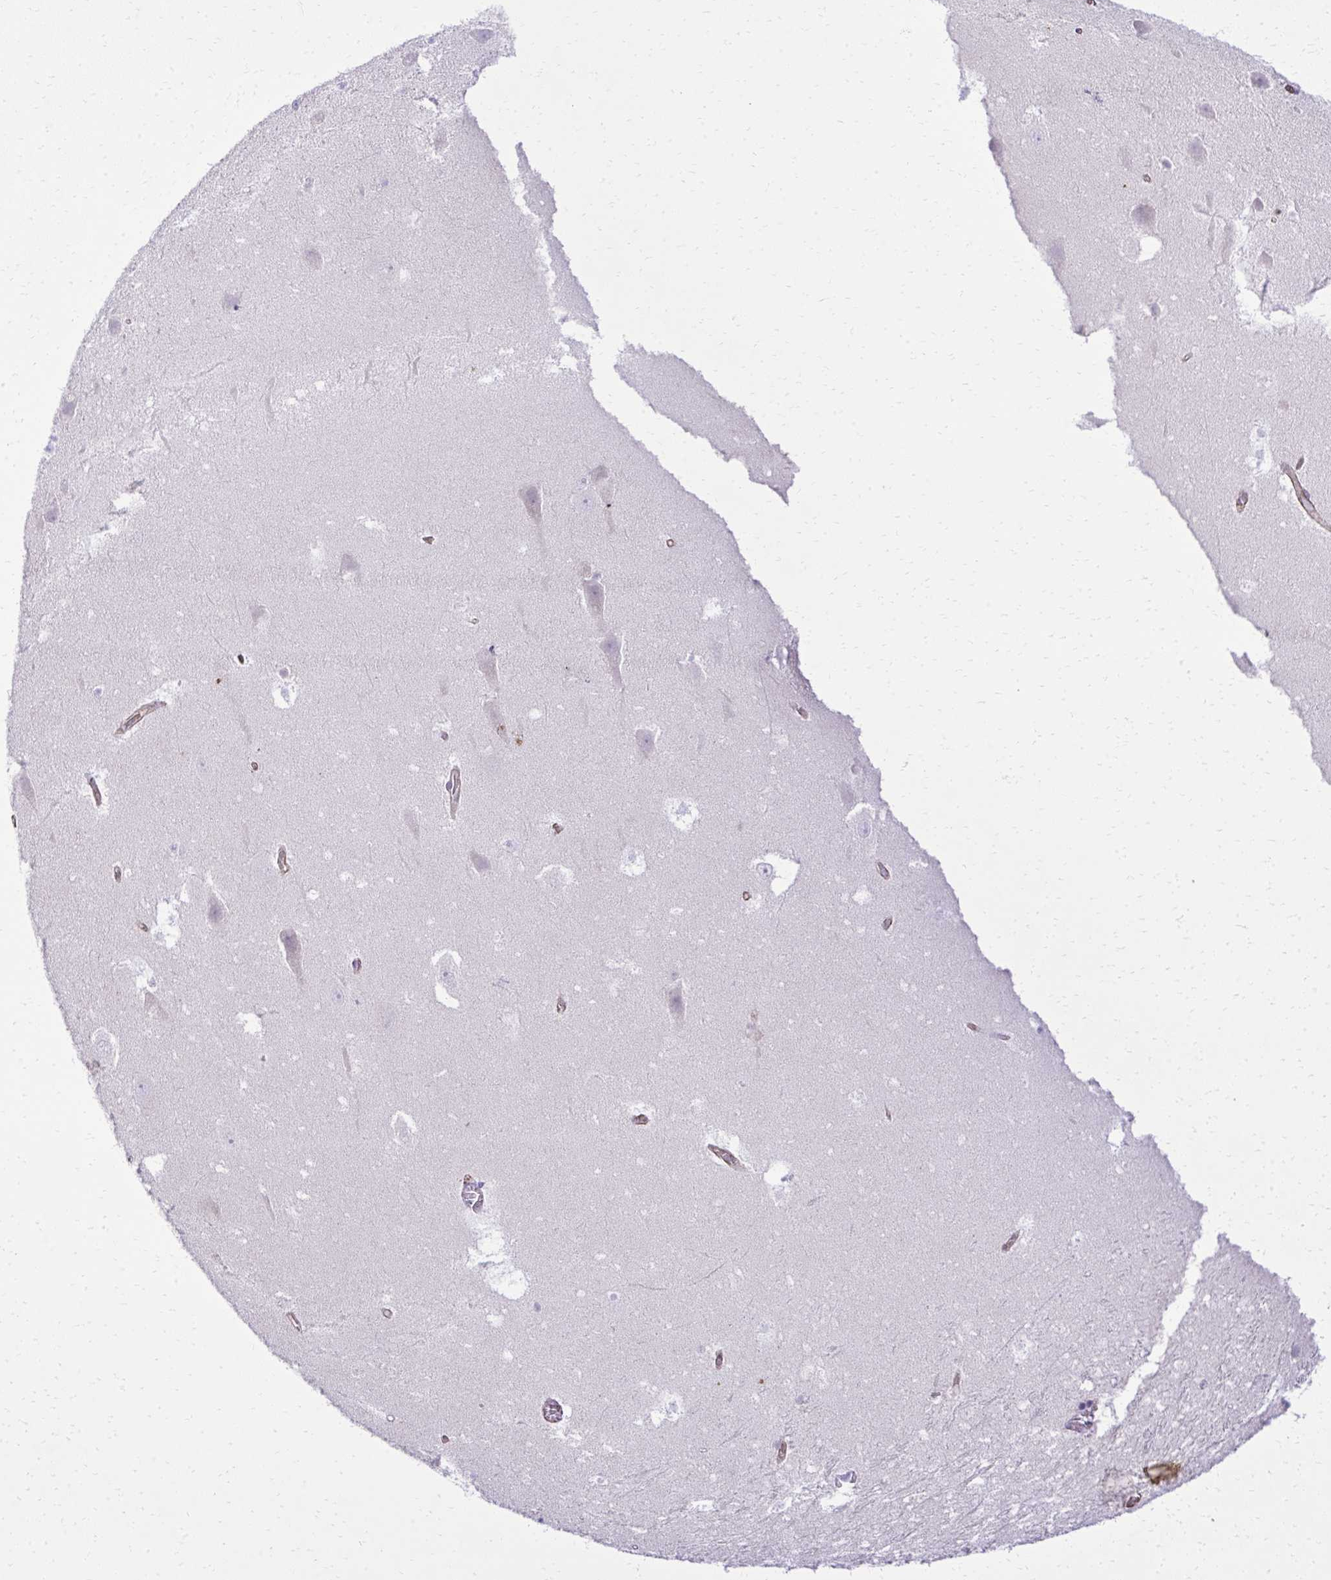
{"staining": {"intensity": "negative", "quantity": "none", "location": "none"}, "tissue": "hippocampus", "cell_type": "Glial cells", "image_type": "normal", "snomed": [{"axis": "morphology", "description": "Normal tissue, NOS"}, {"axis": "topography", "description": "Hippocampus"}], "caption": "The photomicrograph demonstrates no significant staining in glial cells of hippocampus.", "gene": "PITPNM3", "patient": {"sex": "female", "age": 42}}